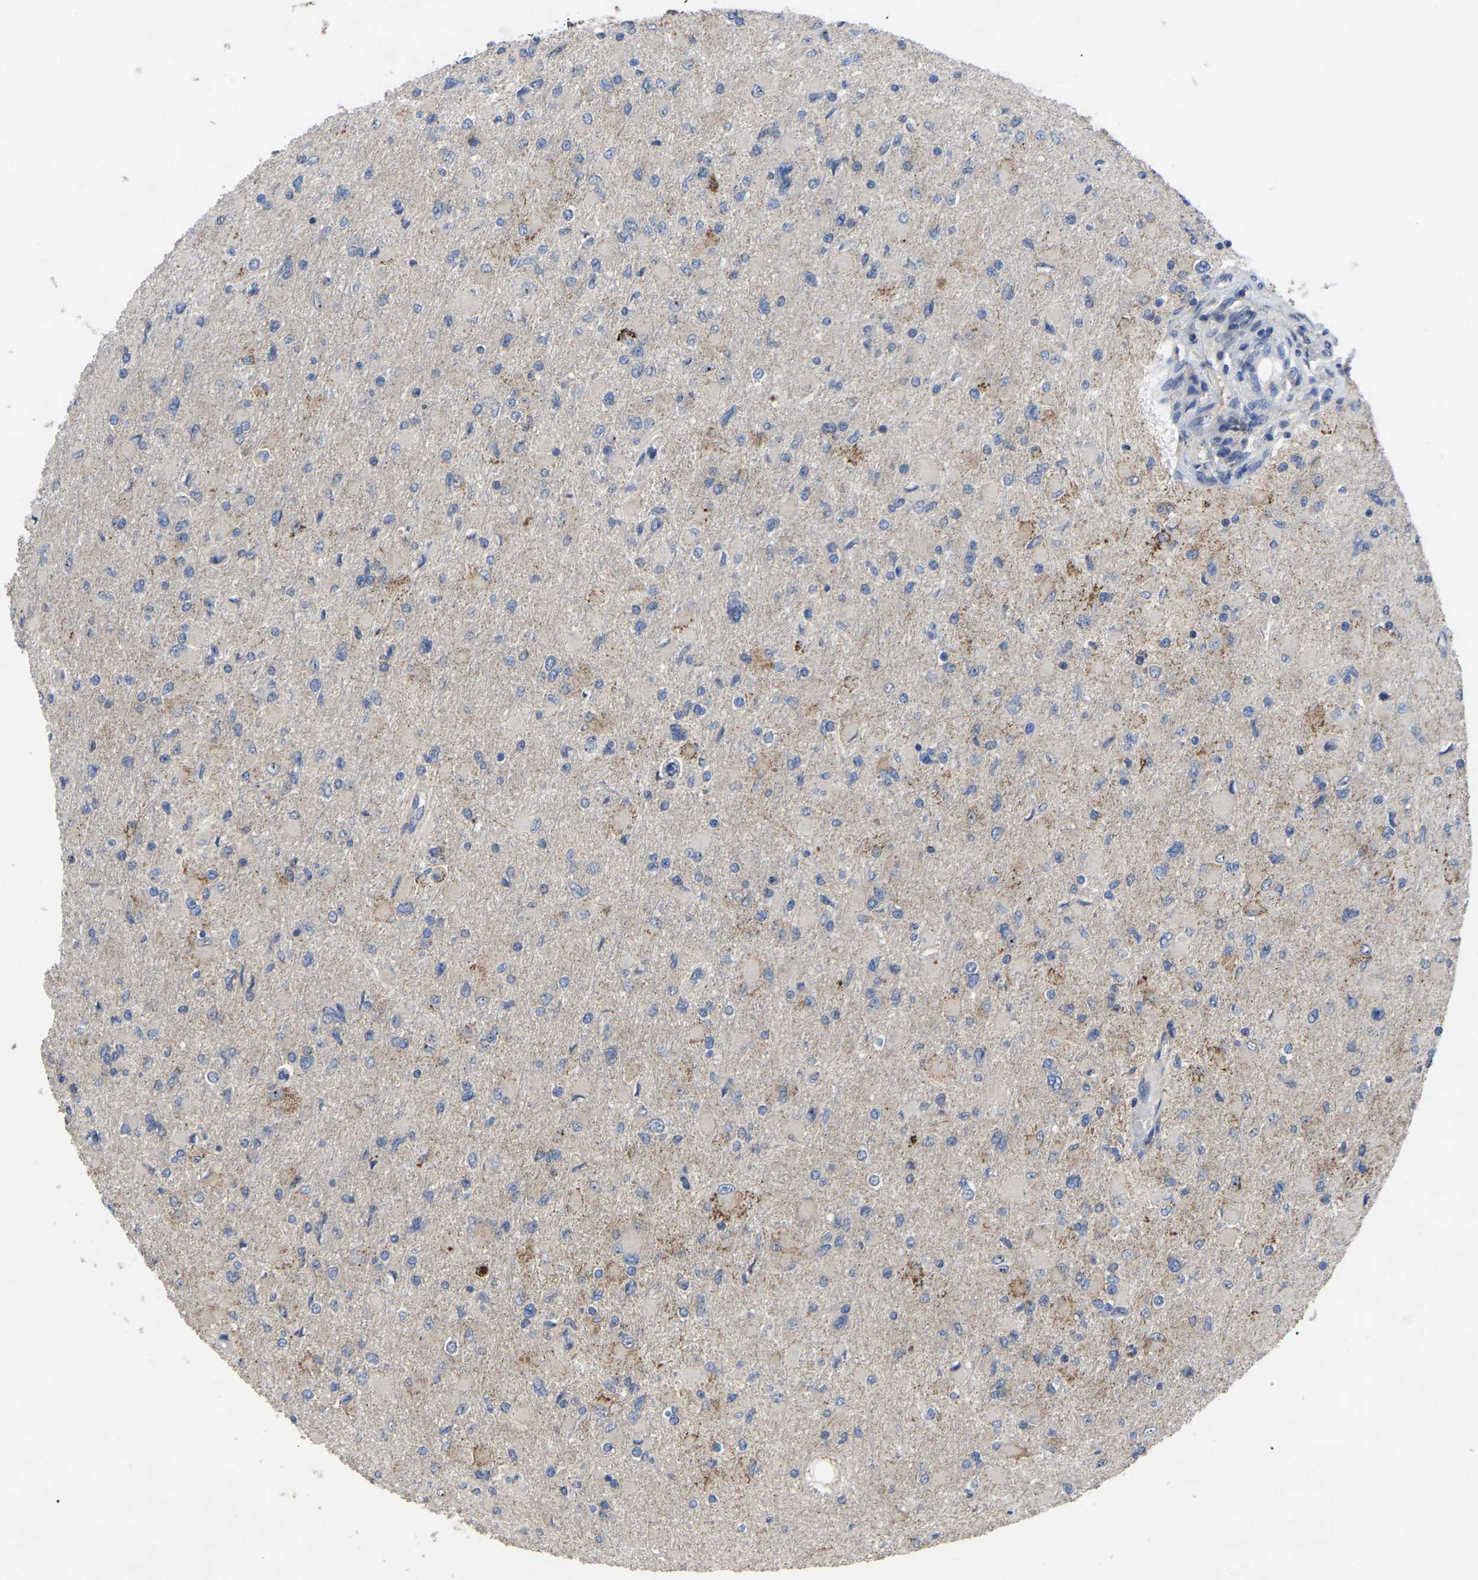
{"staining": {"intensity": "moderate", "quantity": "<25%", "location": "cytoplasmic/membranous"}, "tissue": "glioma", "cell_type": "Tumor cells", "image_type": "cancer", "snomed": [{"axis": "morphology", "description": "Glioma, malignant, High grade"}, {"axis": "topography", "description": "Cerebral cortex"}], "caption": "There is low levels of moderate cytoplasmic/membranous positivity in tumor cells of high-grade glioma (malignant), as demonstrated by immunohistochemical staining (brown color).", "gene": "NOP53", "patient": {"sex": "female", "age": 36}}